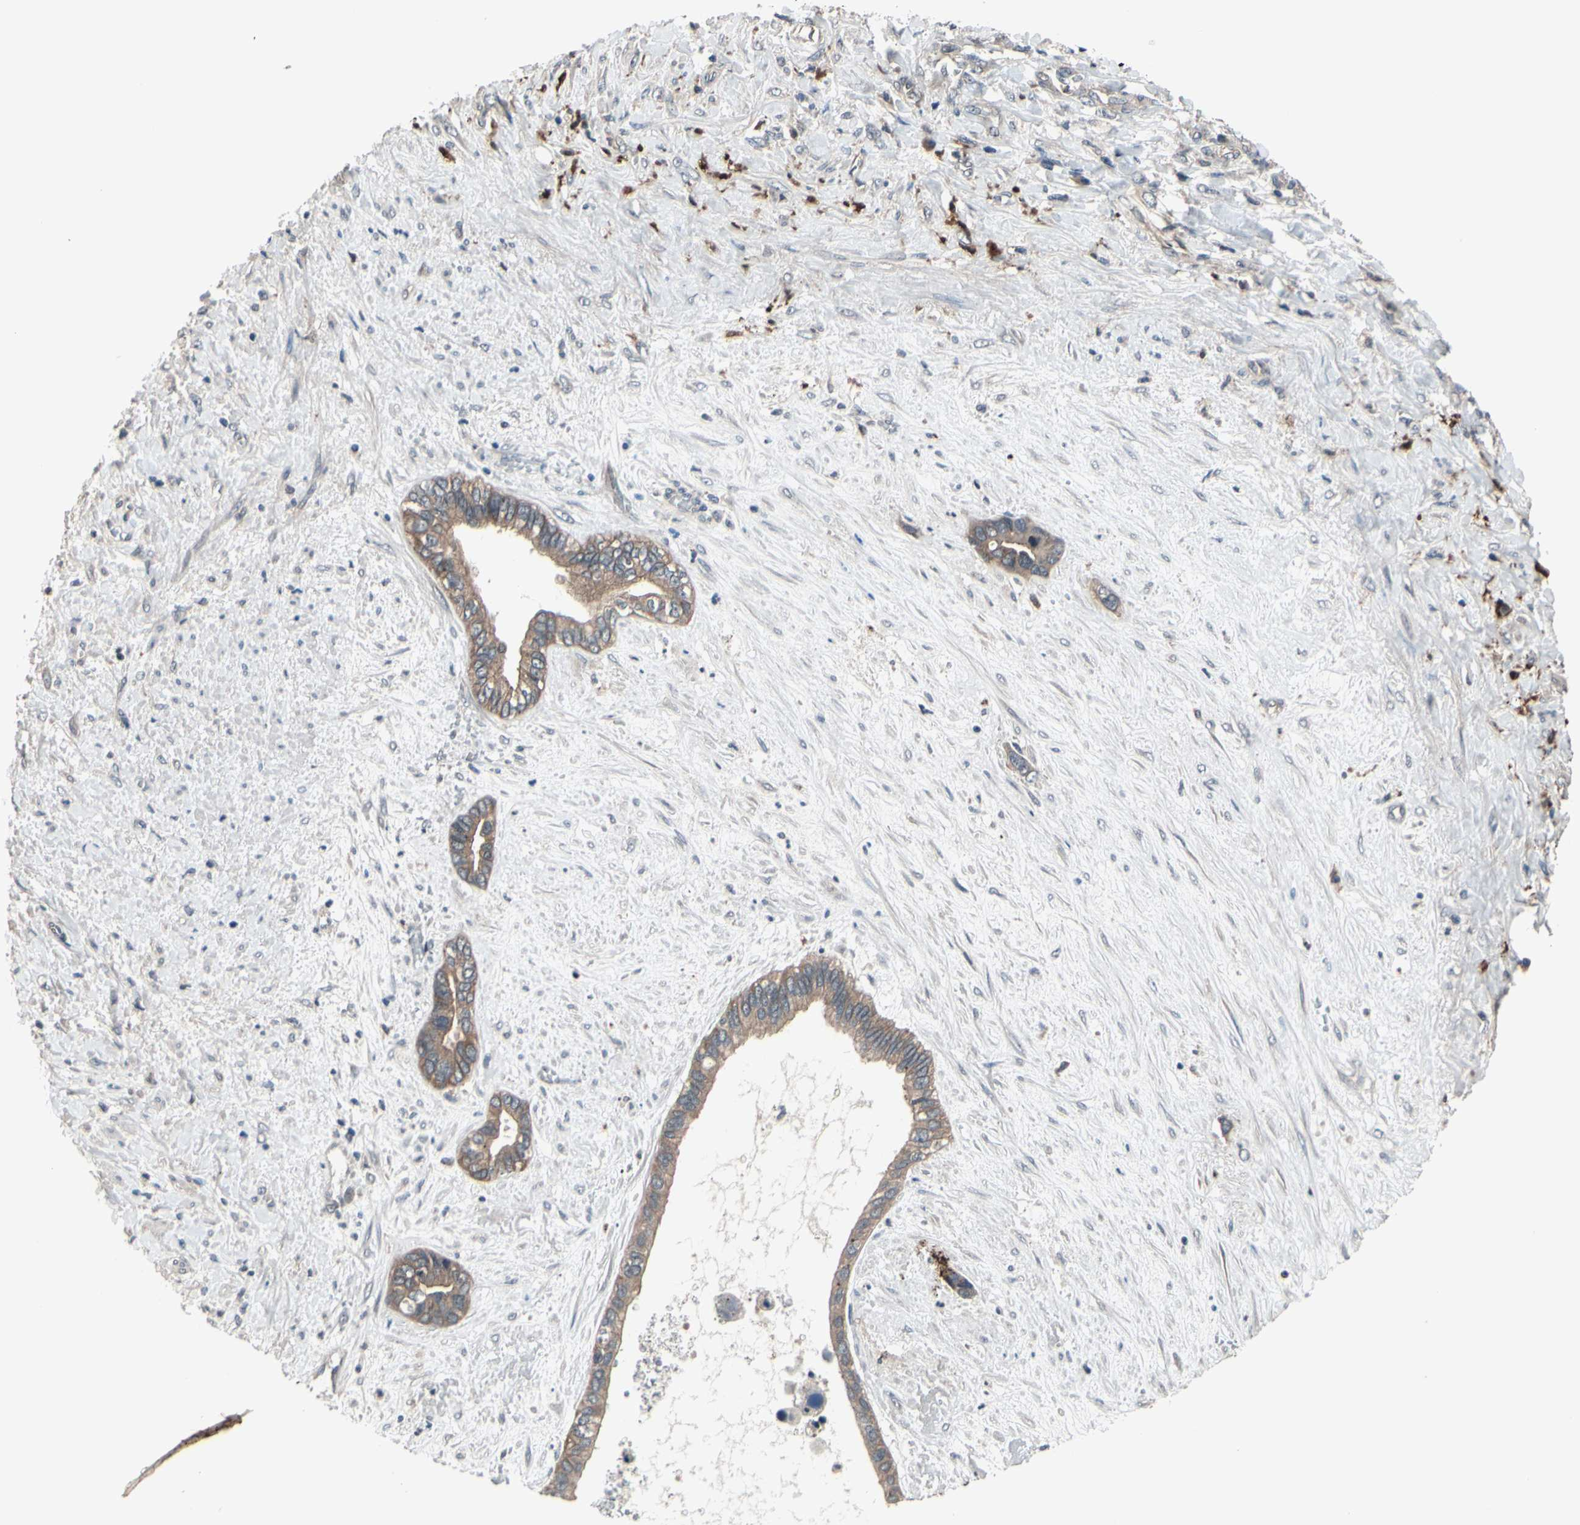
{"staining": {"intensity": "moderate", "quantity": ">75%", "location": "cytoplasmic/membranous"}, "tissue": "liver cancer", "cell_type": "Tumor cells", "image_type": "cancer", "snomed": [{"axis": "morphology", "description": "Cholangiocarcinoma"}, {"axis": "topography", "description": "Liver"}], "caption": "There is medium levels of moderate cytoplasmic/membranous expression in tumor cells of cholangiocarcinoma (liver), as demonstrated by immunohistochemical staining (brown color).", "gene": "MBTPS2", "patient": {"sex": "female", "age": 65}}